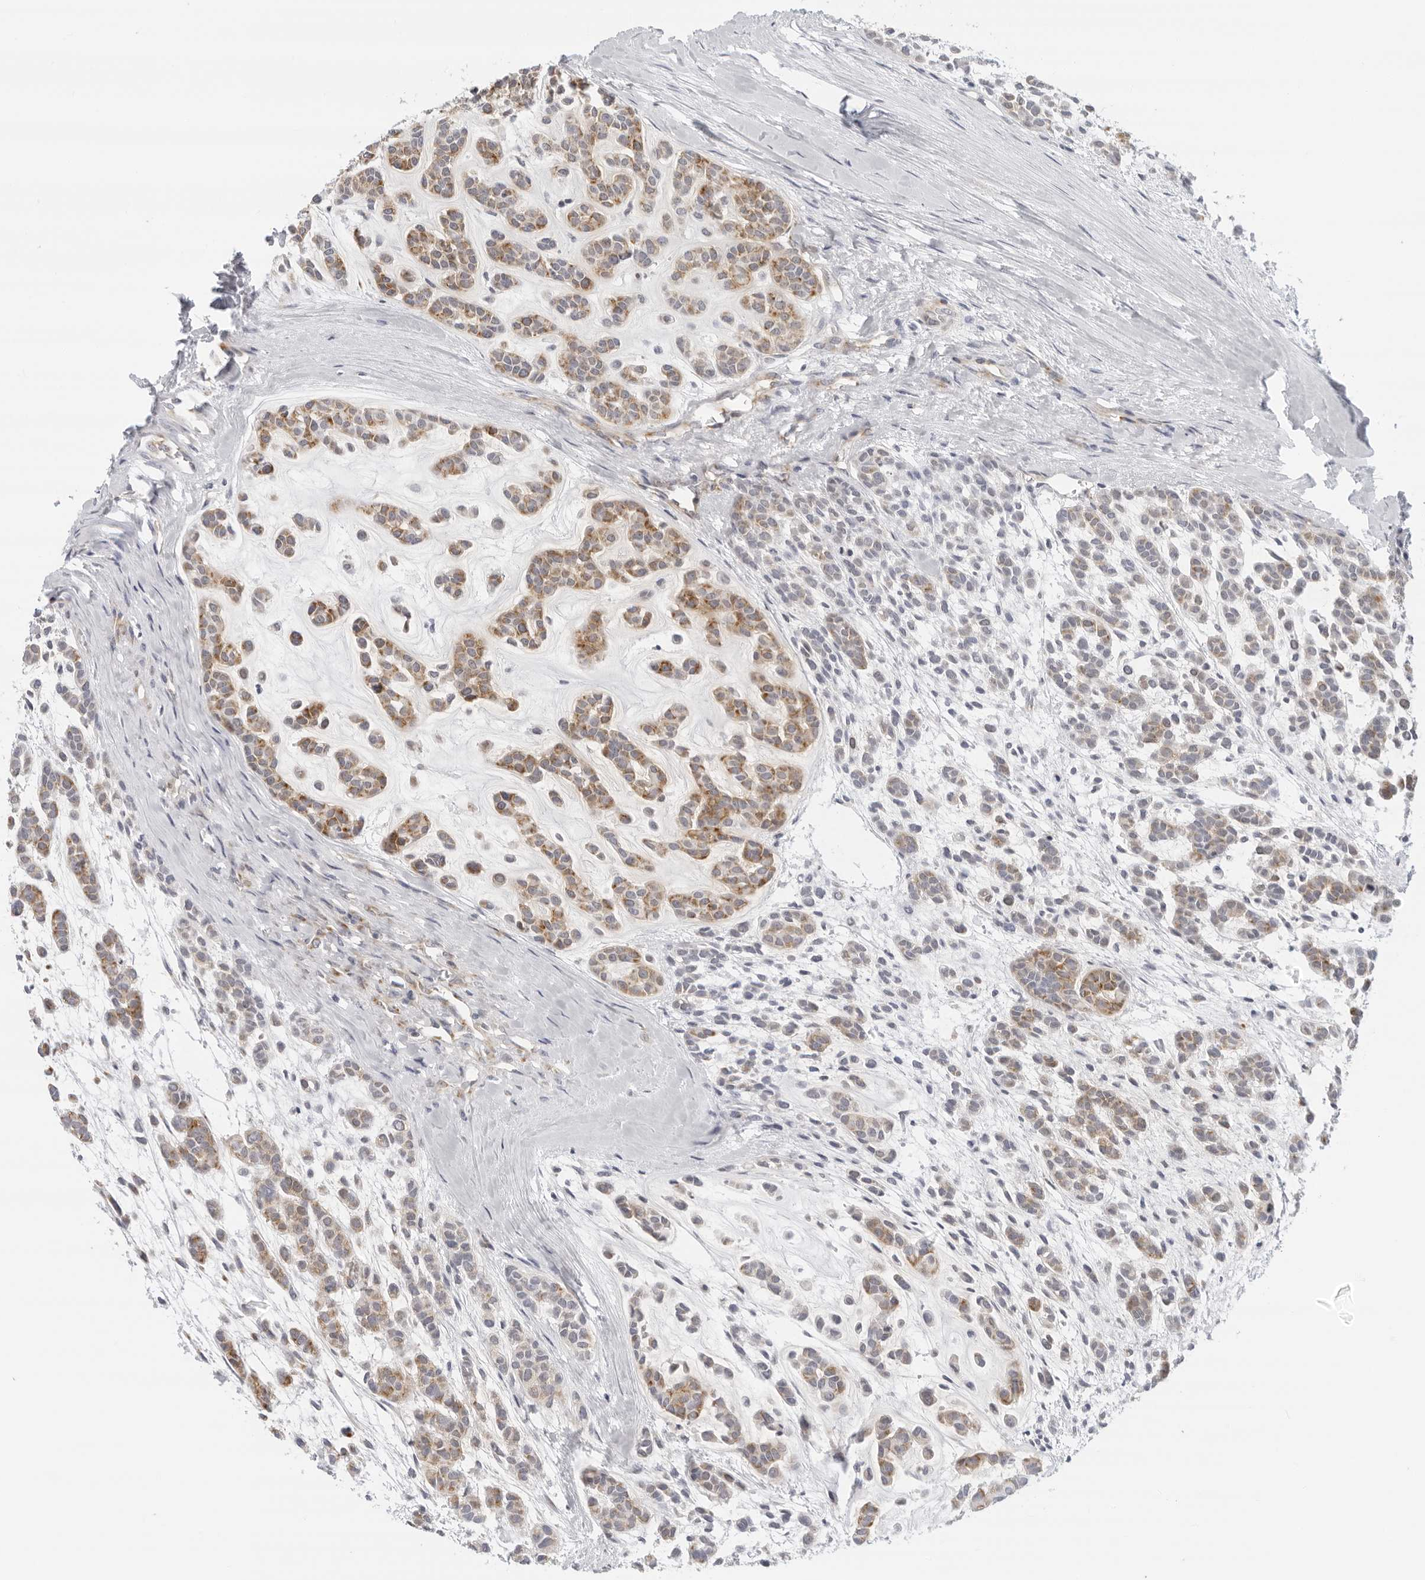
{"staining": {"intensity": "moderate", "quantity": ">75%", "location": "cytoplasmic/membranous"}, "tissue": "head and neck cancer", "cell_type": "Tumor cells", "image_type": "cancer", "snomed": [{"axis": "morphology", "description": "Adenocarcinoma, NOS"}, {"axis": "morphology", "description": "Adenoma, NOS"}, {"axis": "topography", "description": "Head-Neck"}], "caption": "DAB immunohistochemical staining of head and neck adenocarcinoma exhibits moderate cytoplasmic/membranous protein expression in about >75% of tumor cells.", "gene": "CIART", "patient": {"sex": "female", "age": 55}}